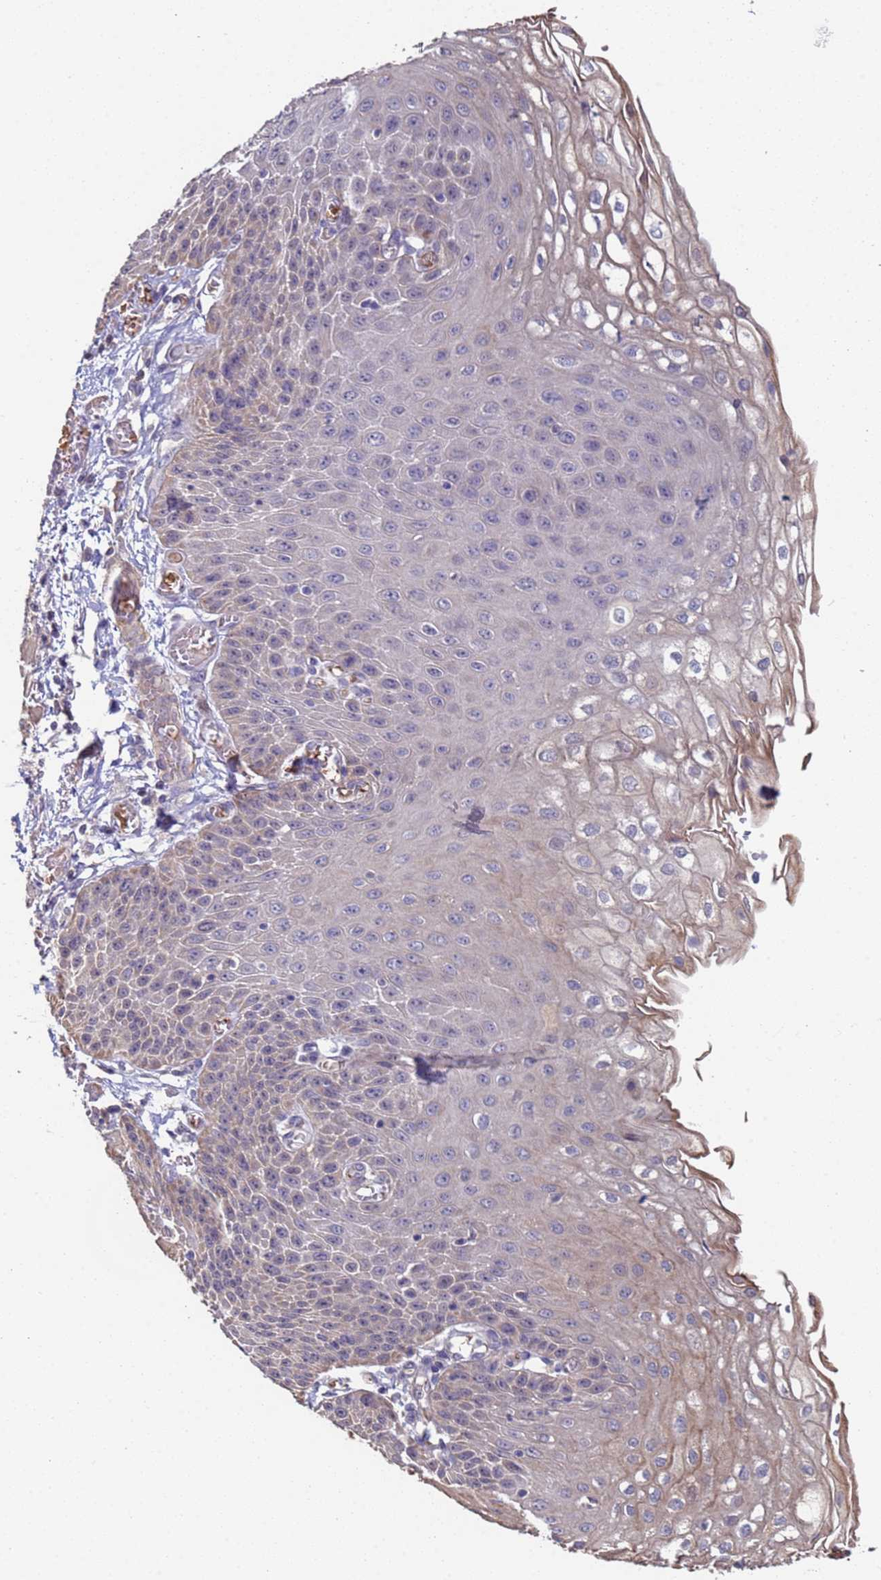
{"staining": {"intensity": "weak", "quantity": "<25%", "location": "cytoplasmic/membranous"}, "tissue": "esophagus", "cell_type": "Squamous epithelial cells", "image_type": "normal", "snomed": [{"axis": "morphology", "description": "Normal tissue, NOS"}, {"axis": "topography", "description": "Esophagus"}], "caption": "Micrograph shows no protein positivity in squamous epithelial cells of benign esophagus. The staining is performed using DAB (3,3'-diaminobenzidine) brown chromogen with nuclei counter-stained in using hematoxylin.", "gene": "CLHC1", "patient": {"sex": "male", "age": 81}}